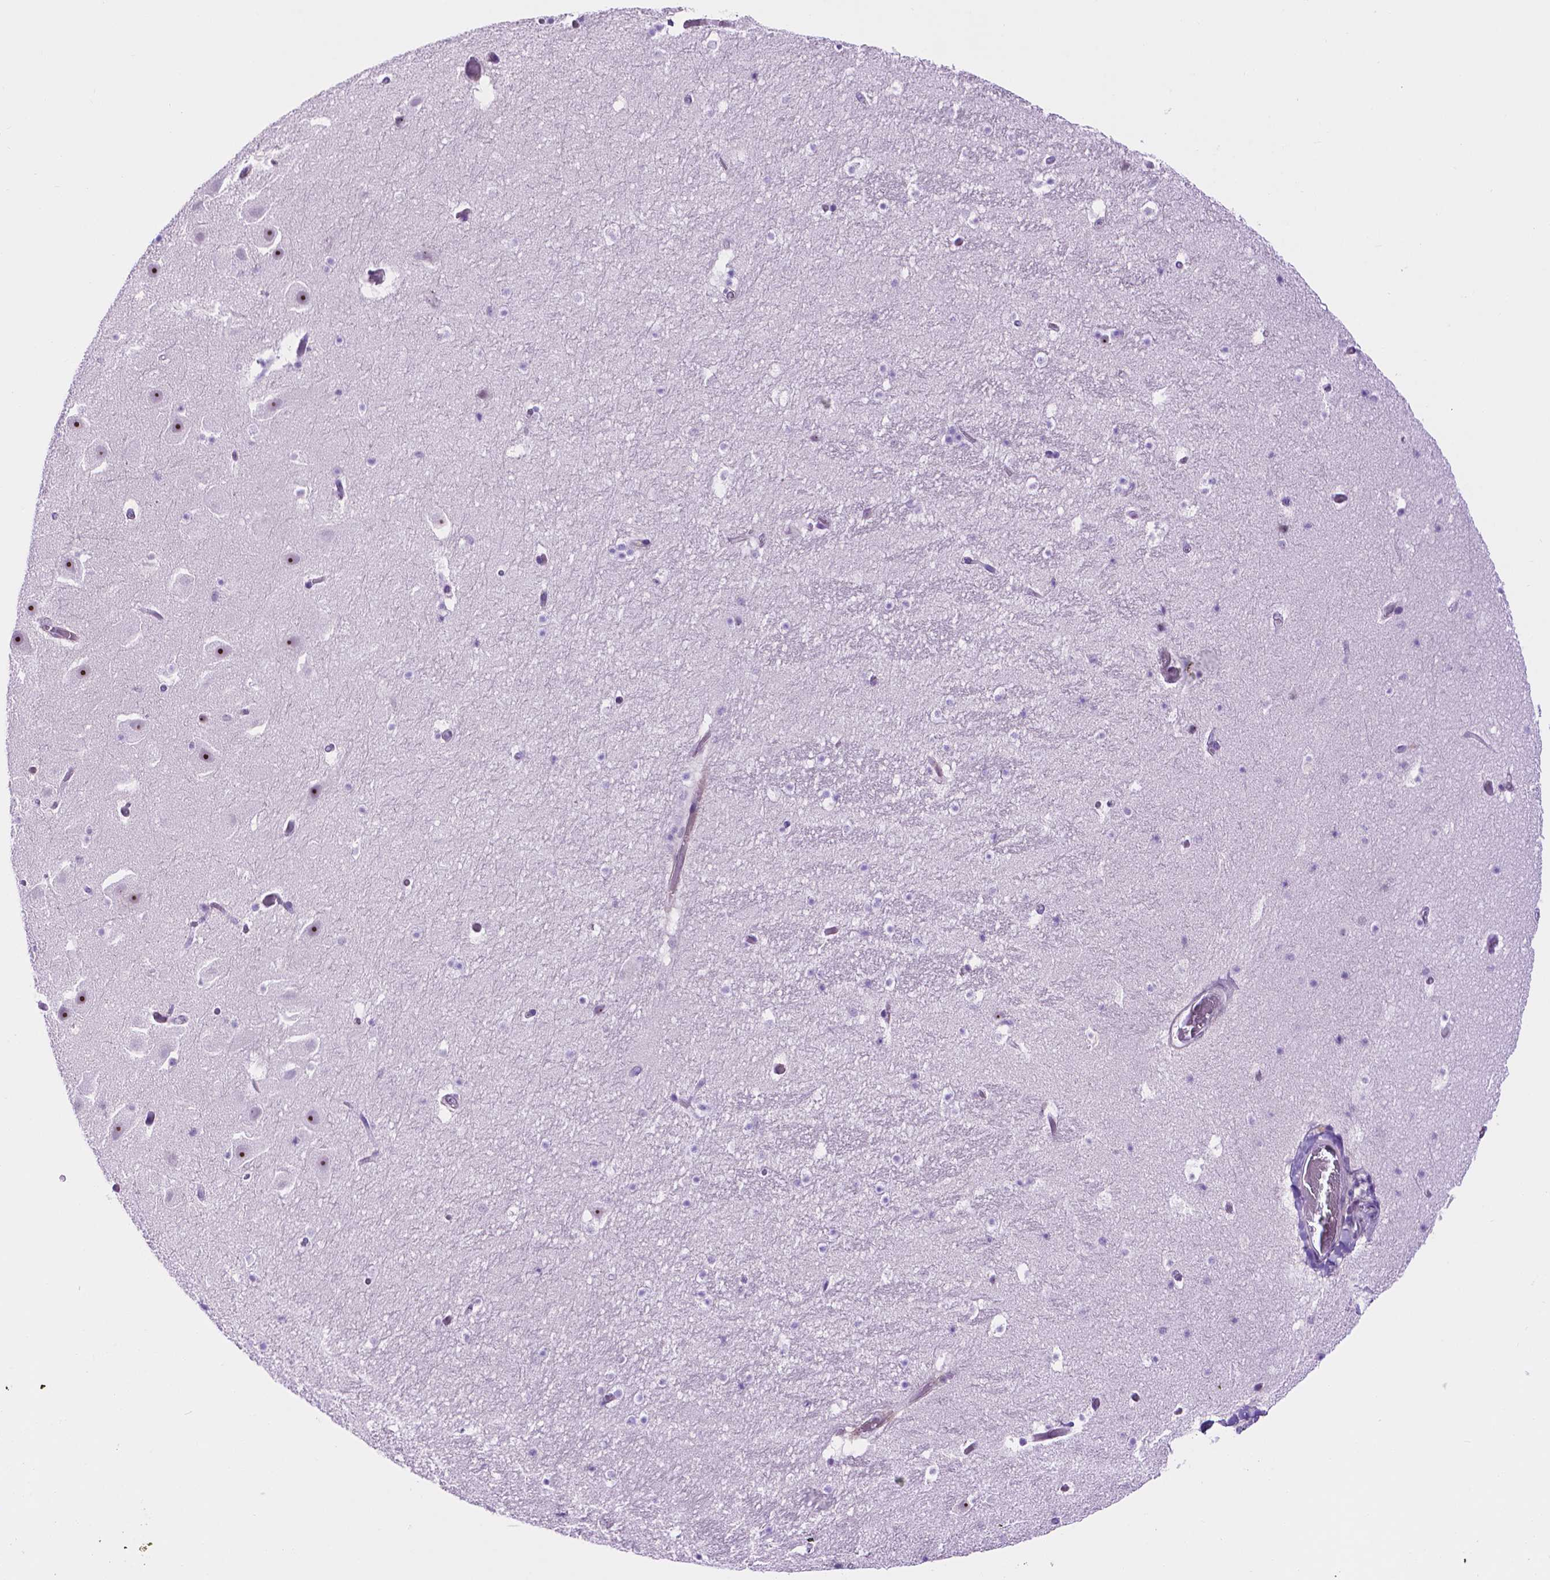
{"staining": {"intensity": "negative", "quantity": "none", "location": "none"}, "tissue": "hippocampus", "cell_type": "Glial cells", "image_type": "normal", "snomed": [{"axis": "morphology", "description": "Normal tissue, NOS"}, {"axis": "topography", "description": "Hippocampus"}], "caption": "High power microscopy photomicrograph of an immunohistochemistry (IHC) histopathology image of normal hippocampus, revealing no significant expression in glial cells.", "gene": "TACSTD2", "patient": {"sex": "male", "age": 26}}